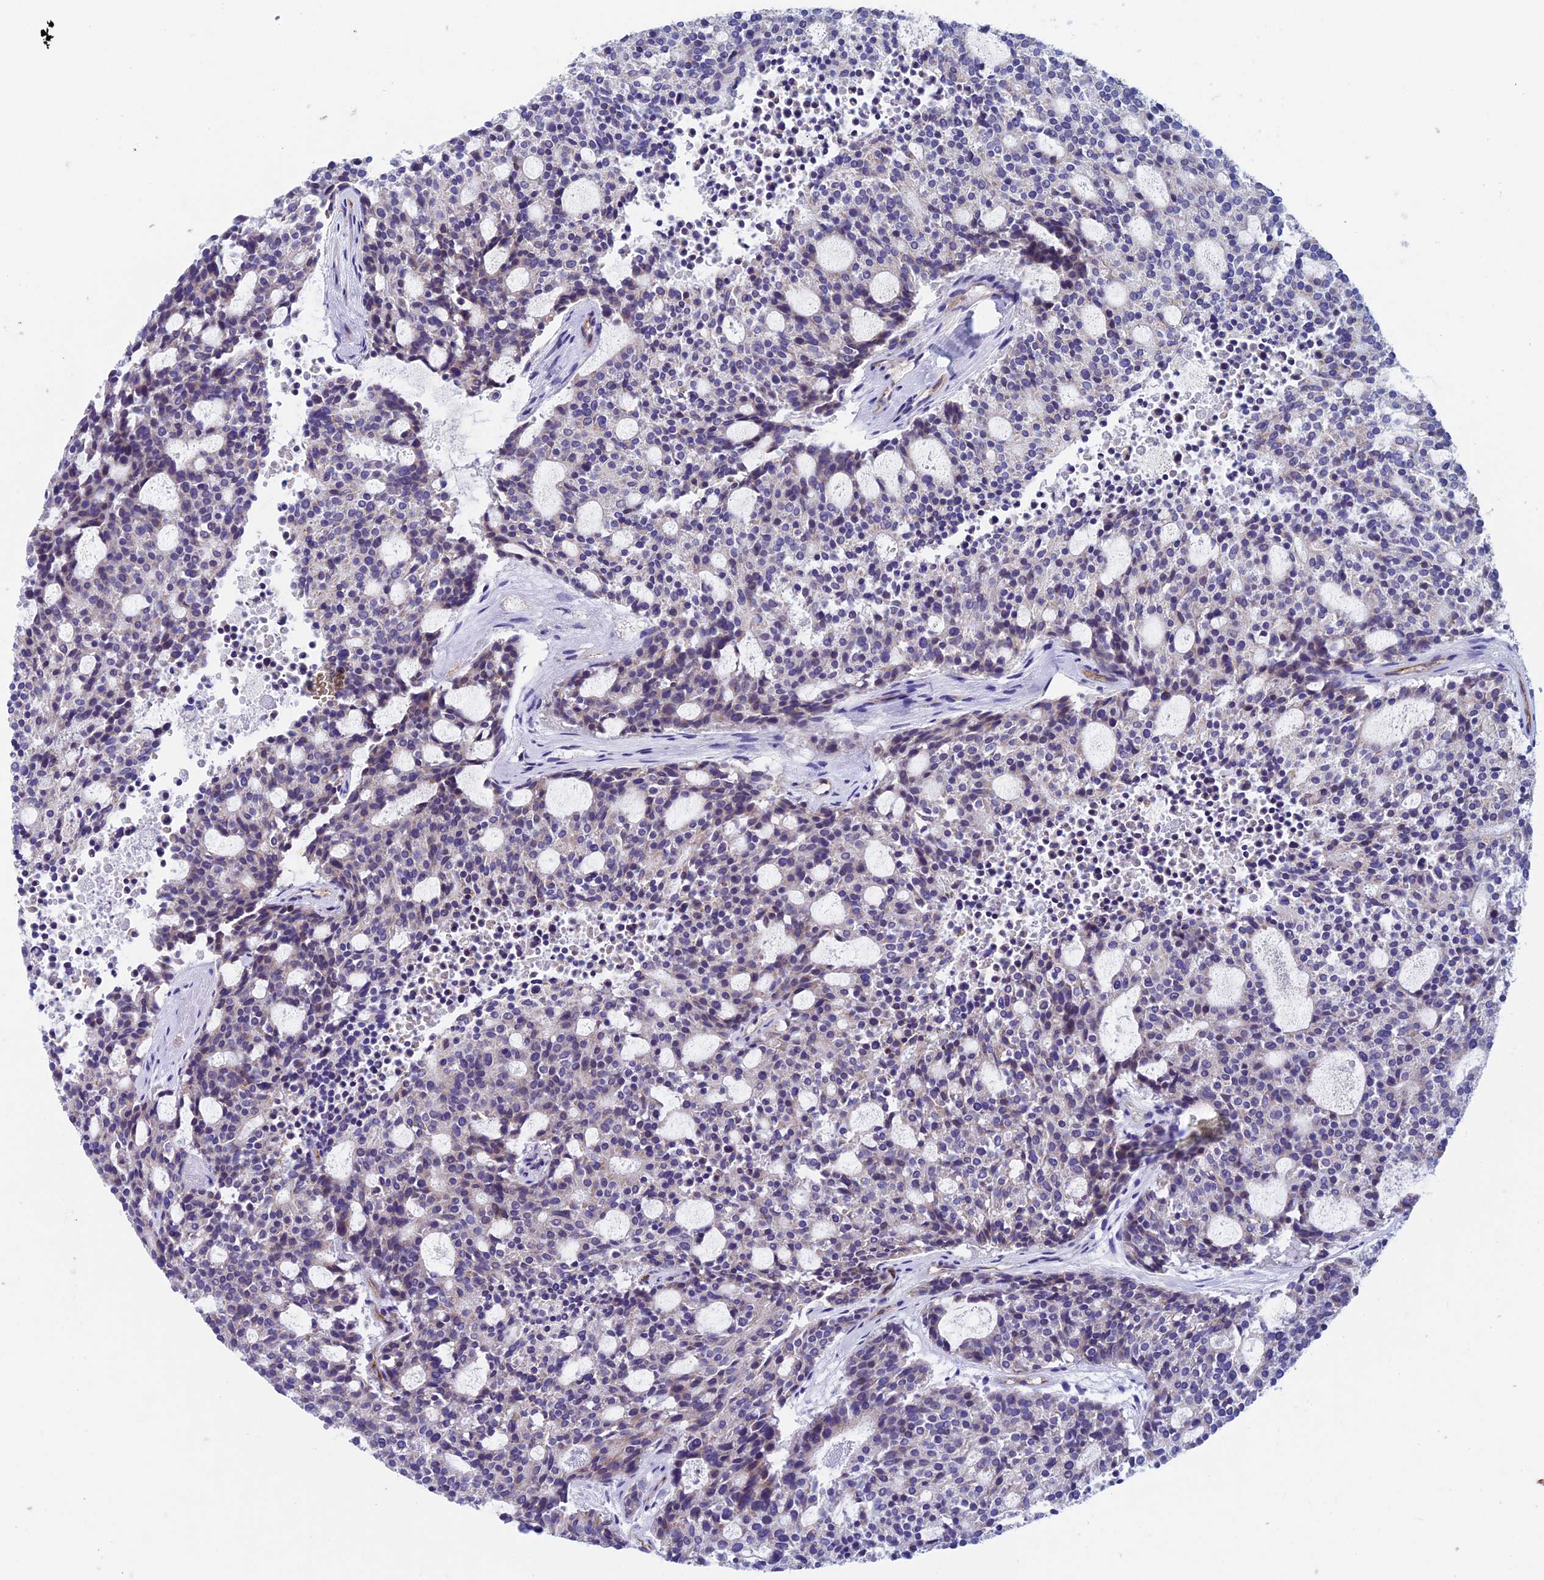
{"staining": {"intensity": "negative", "quantity": "none", "location": "none"}, "tissue": "carcinoid", "cell_type": "Tumor cells", "image_type": "cancer", "snomed": [{"axis": "morphology", "description": "Carcinoid, malignant, NOS"}, {"axis": "topography", "description": "Pancreas"}], "caption": "Carcinoid was stained to show a protein in brown. There is no significant positivity in tumor cells. (Stains: DAB IHC with hematoxylin counter stain, Microscopy: brightfield microscopy at high magnification).", "gene": "INSYN1", "patient": {"sex": "female", "age": 54}}